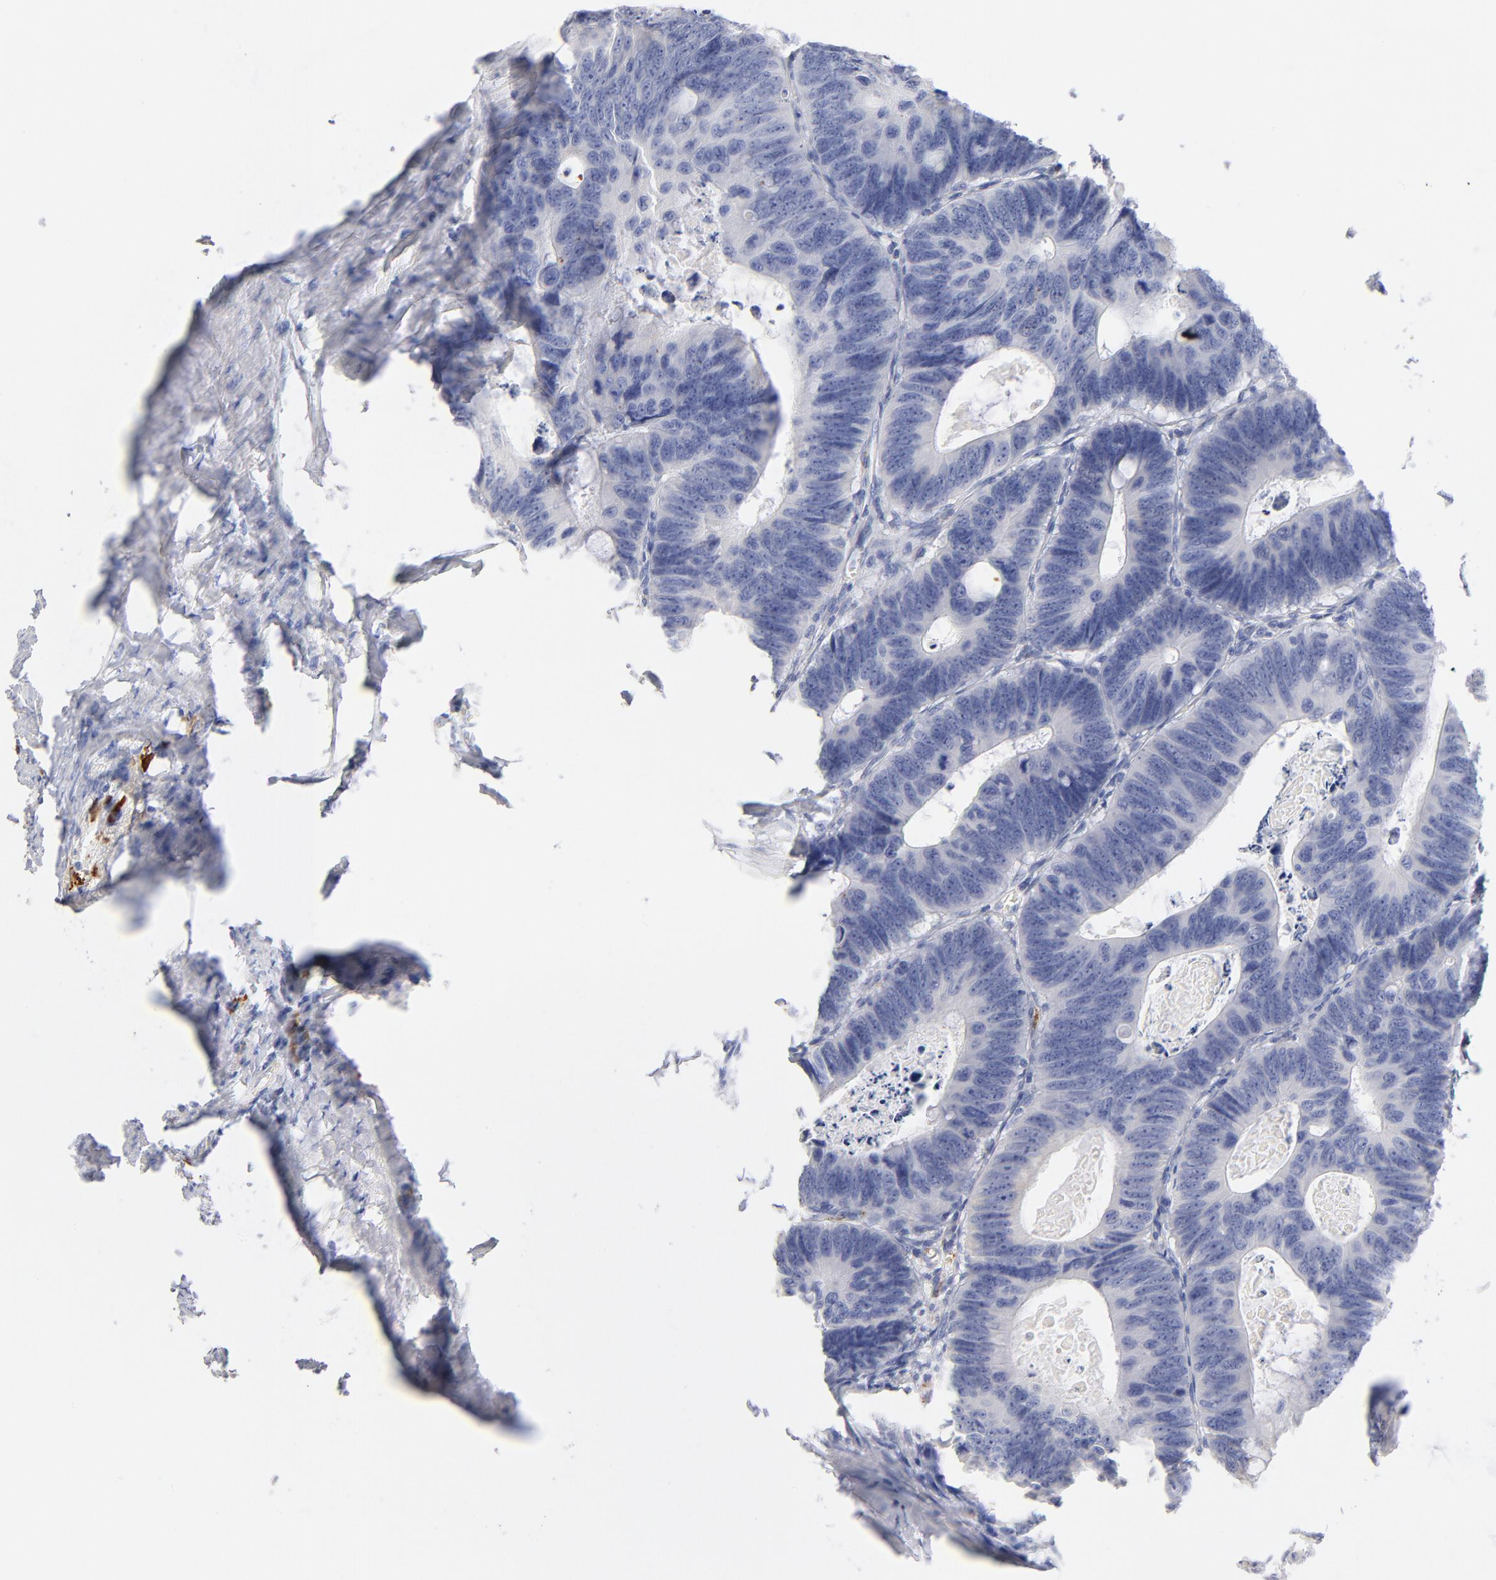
{"staining": {"intensity": "negative", "quantity": "none", "location": "none"}, "tissue": "colorectal cancer", "cell_type": "Tumor cells", "image_type": "cancer", "snomed": [{"axis": "morphology", "description": "Adenocarcinoma, NOS"}, {"axis": "topography", "description": "Colon"}], "caption": "Colorectal cancer was stained to show a protein in brown. There is no significant positivity in tumor cells.", "gene": "PLAT", "patient": {"sex": "female", "age": 55}}